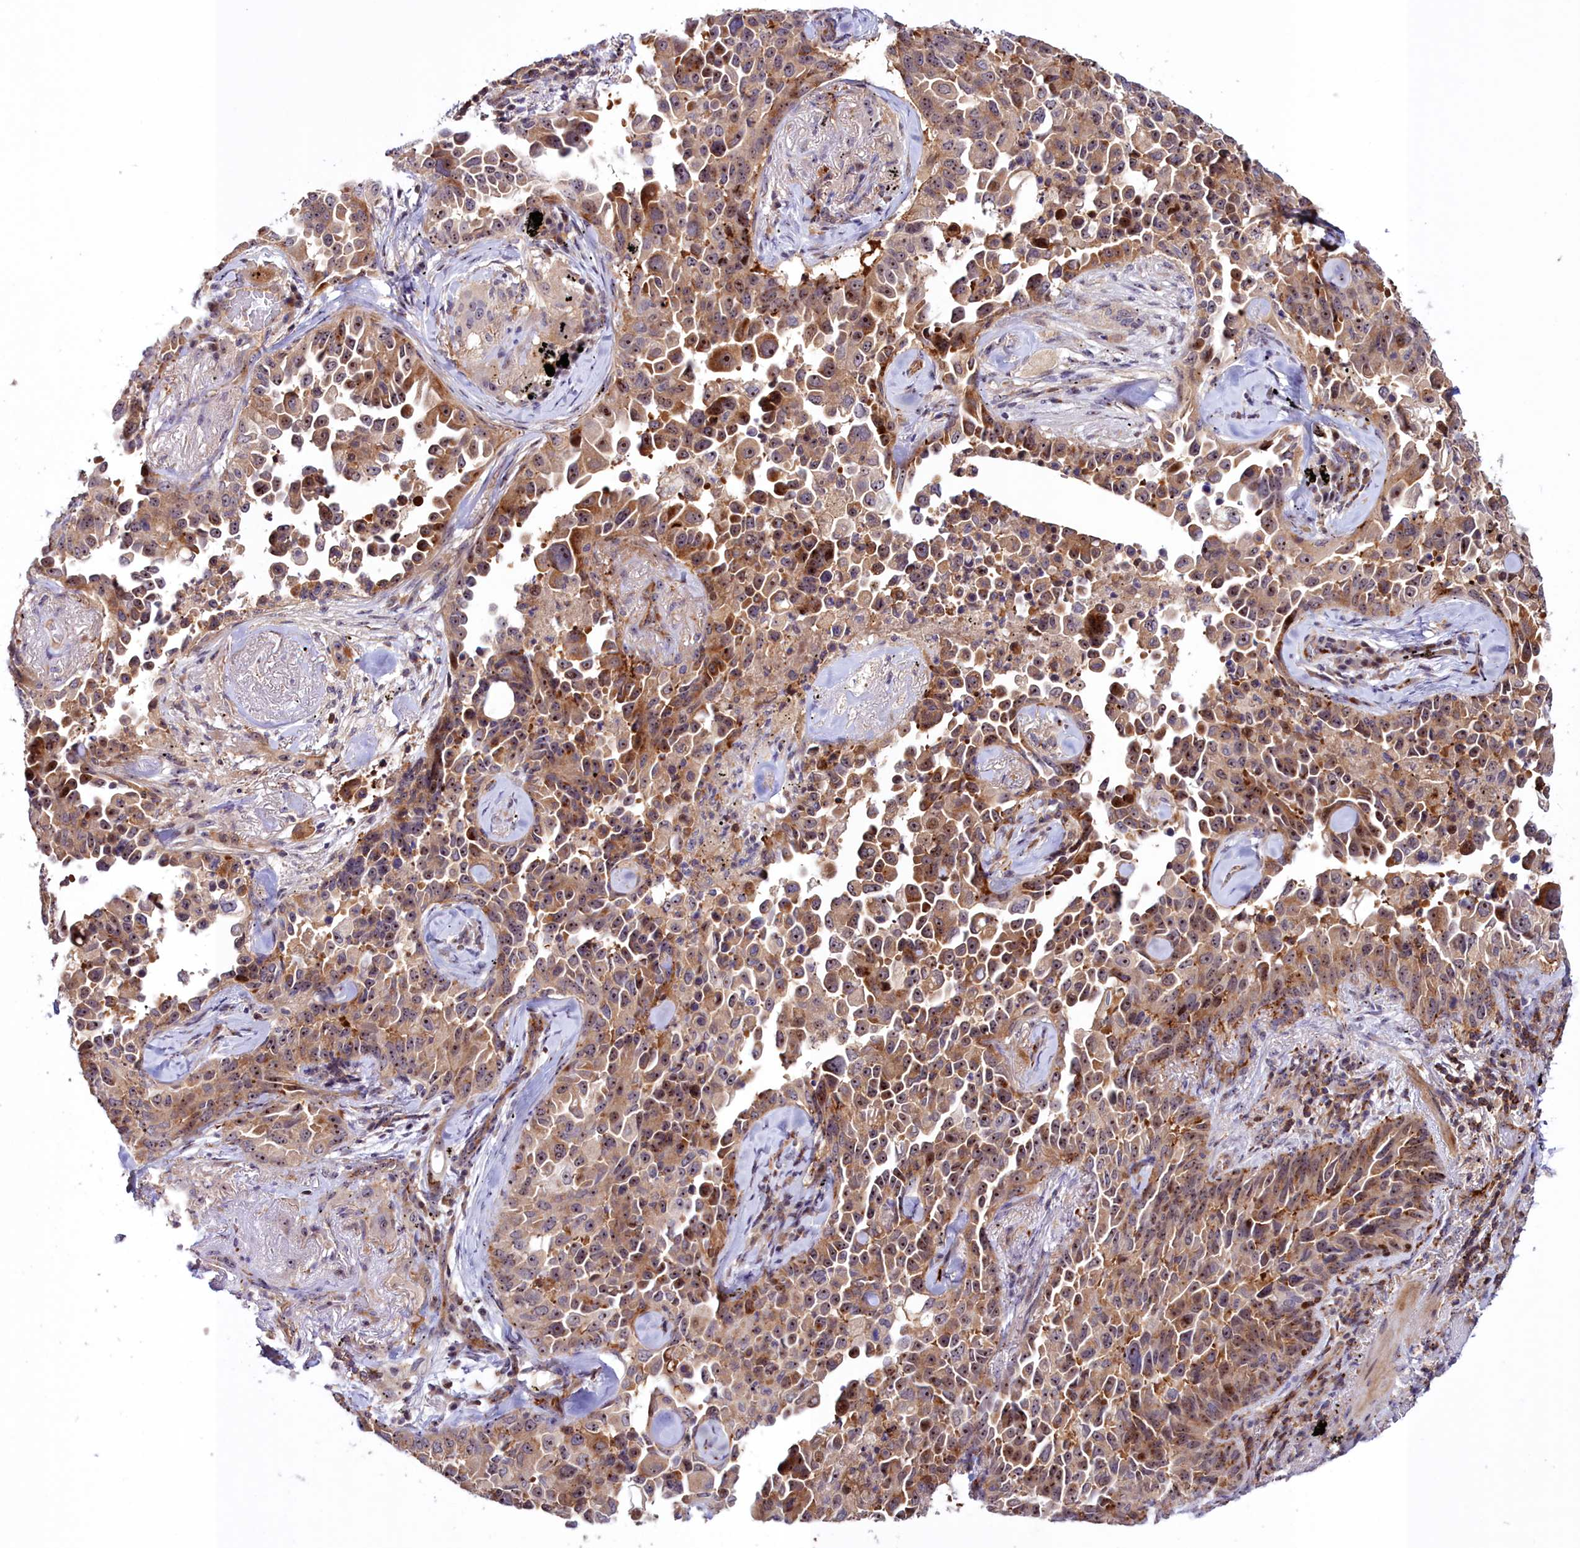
{"staining": {"intensity": "moderate", "quantity": ">75%", "location": "cytoplasmic/membranous,nuclear"}, "tissue": "lung cancer", "cell_type": "Tumor cells", "image_type": "cancer", "snomed": [{"axis": "morphology", "description": "Adenocarcinoma, NOS"}, {"axis": "topography", "description": "Lung"}], "caption": "Protein expression analysis of human lung cancer (adenocarcinoma) reveals moderate cytoplasmic/membranous and nuclear staining in about >75% of tumor cells. (DAB IHC, brown staining for protein, blue staining for nuclei).", "gene": "NEURL4", "patient": {"sex": "female", "age": 67}}